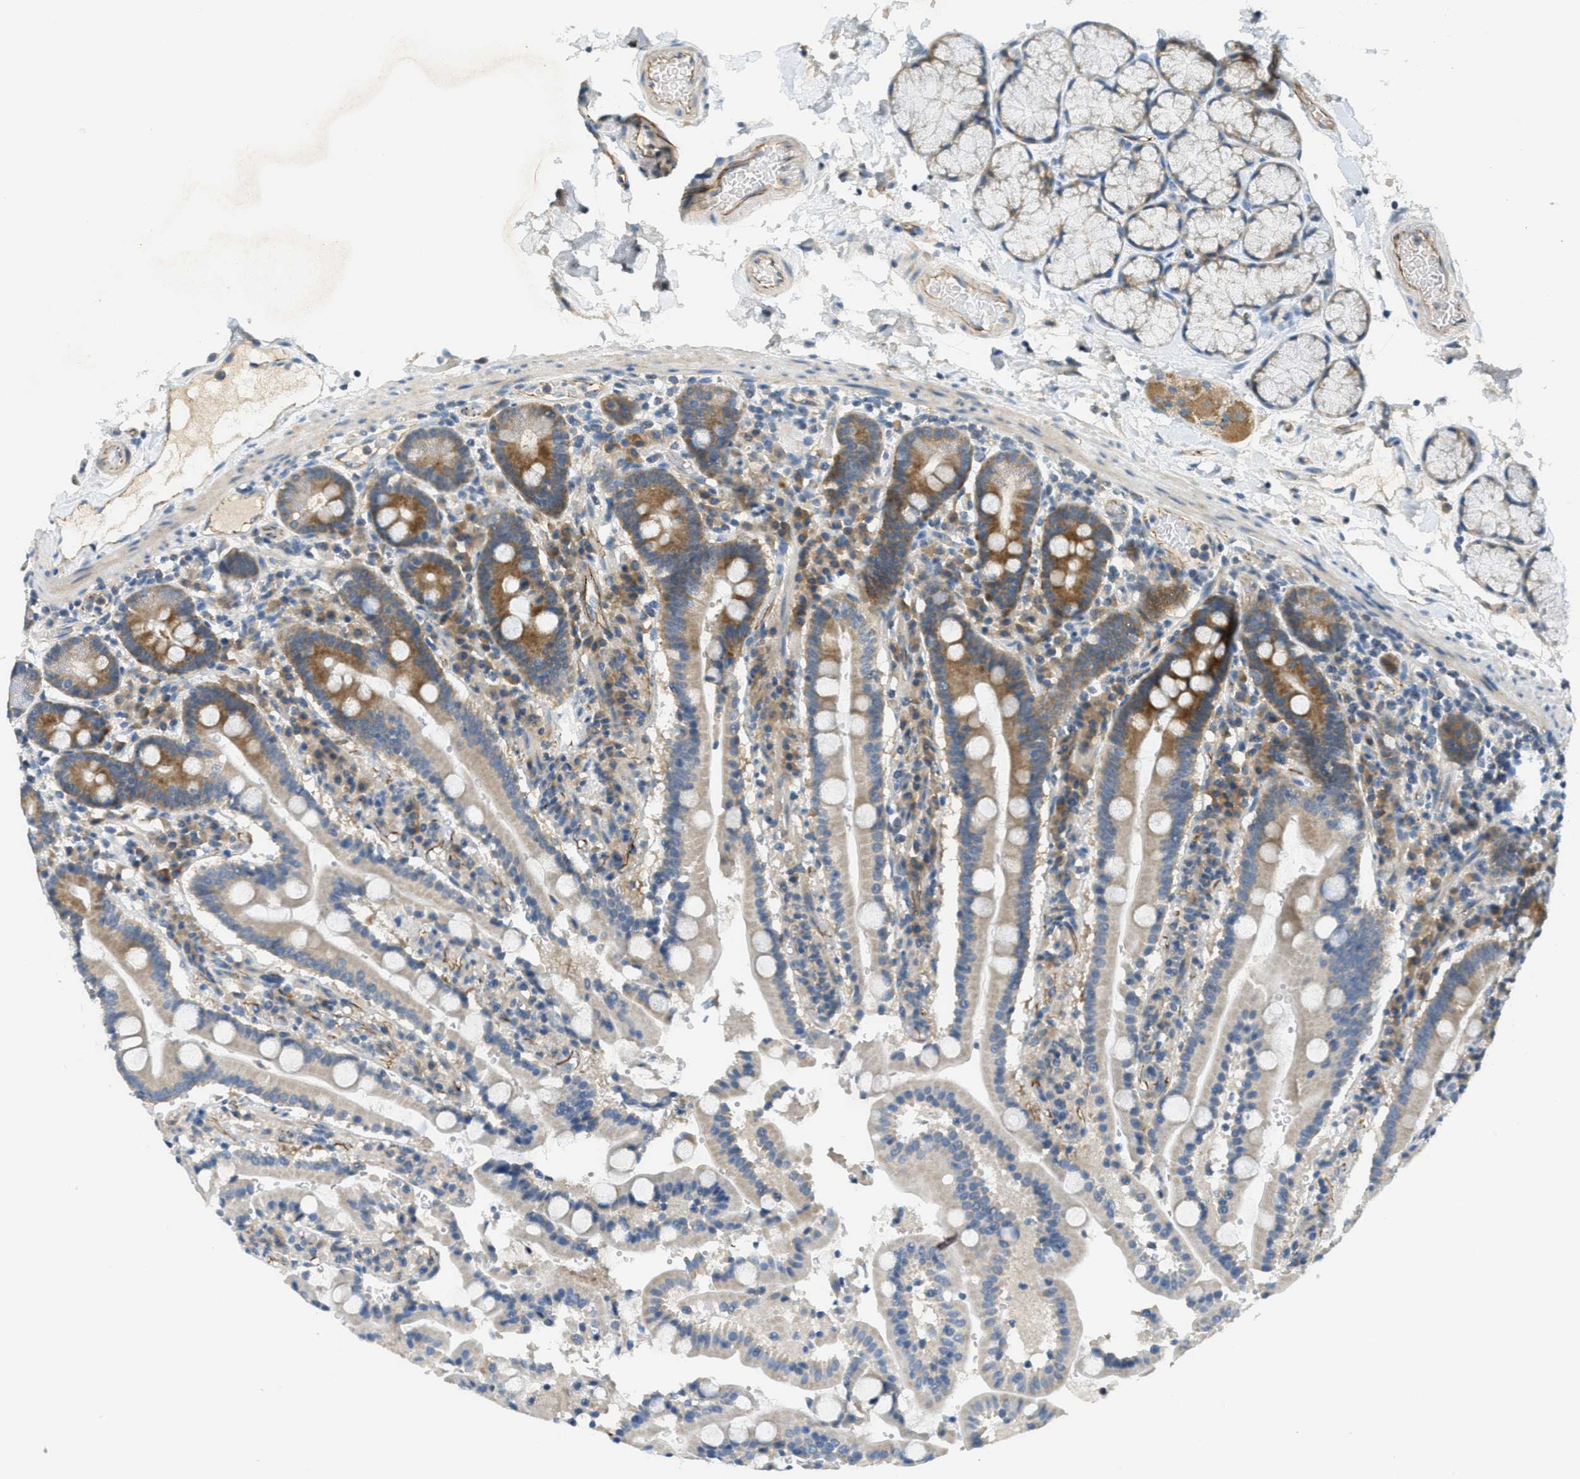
{"staining": {"intensity": "moderate", "quantity": "25%-75%", "location": "cytoplasmic/membranous"}, "tissue": "duodenum", "cell_type": "Glandular cells", "image_type": "normal", "snomed": [{"axis": "morphology", "description": "Normal tissue, NOS"}, {"axis": "topography", "description": "Small intestine, NOS"}], "caption": "Protein staining displays moderate cytoplasmic/membranous staining in approximately 25%-75% of glandular cells in normal duodenum.", "gene": "JCAD", "patient": {"sex": "female", "age": 71}}